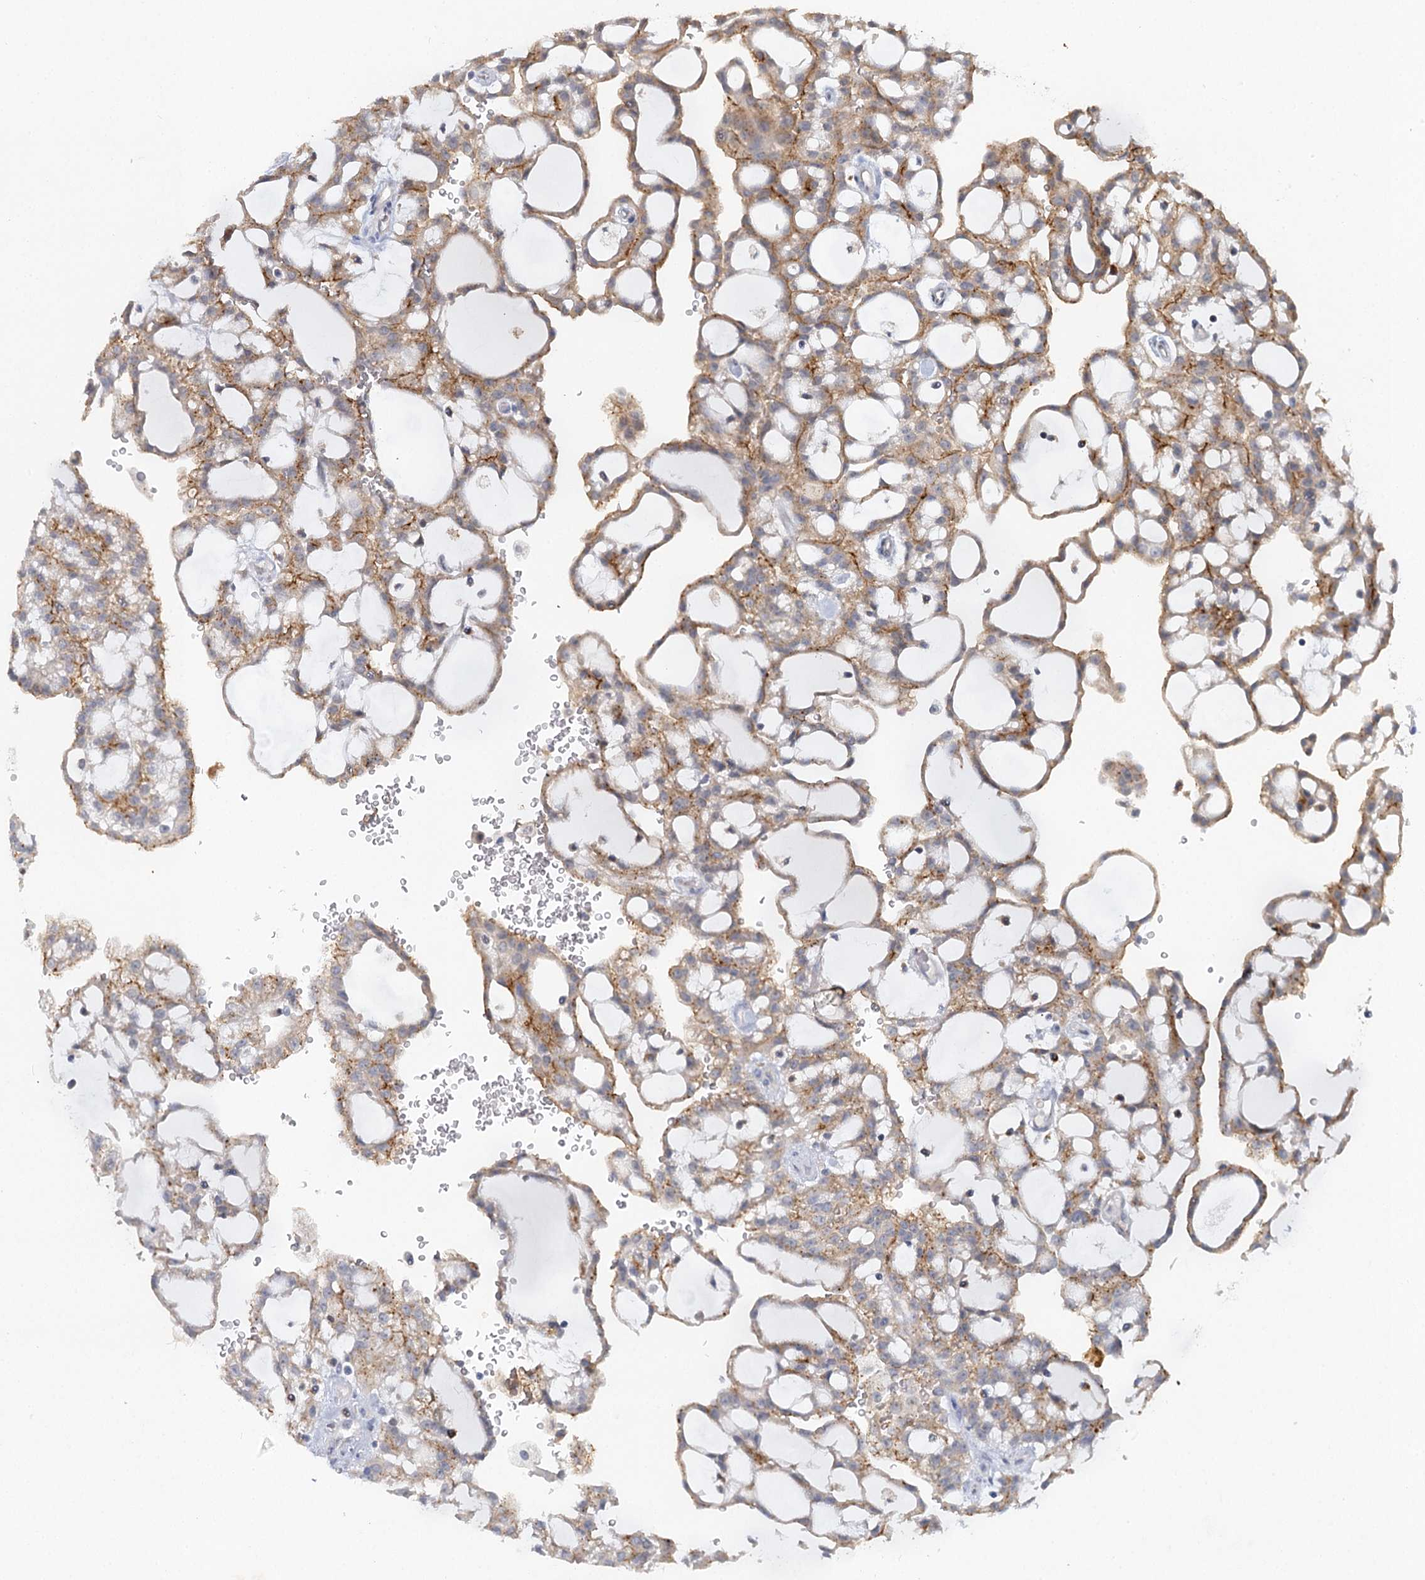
{"staining": {"intensity": "moderate", "quantity": ">75%", "location": "cytoplasmic/membranous"}, "tissue": "renal cancer", "cell_type": "Tumor cells", "image_type": "cancer", "snomed": [{"axis": "morphology", "description": "Adenocarcinoma, NOS"}, {"axis": "topography", "description": "Kidney"}], "caption": "Renal adenocarcinoma stained with a brown dye reveals moderate cytoplasmic/membranous positive positivity in about >75% of tumor cells.", "gene": "MYO7B", "patient": {"sex": "male", "age": 63}}